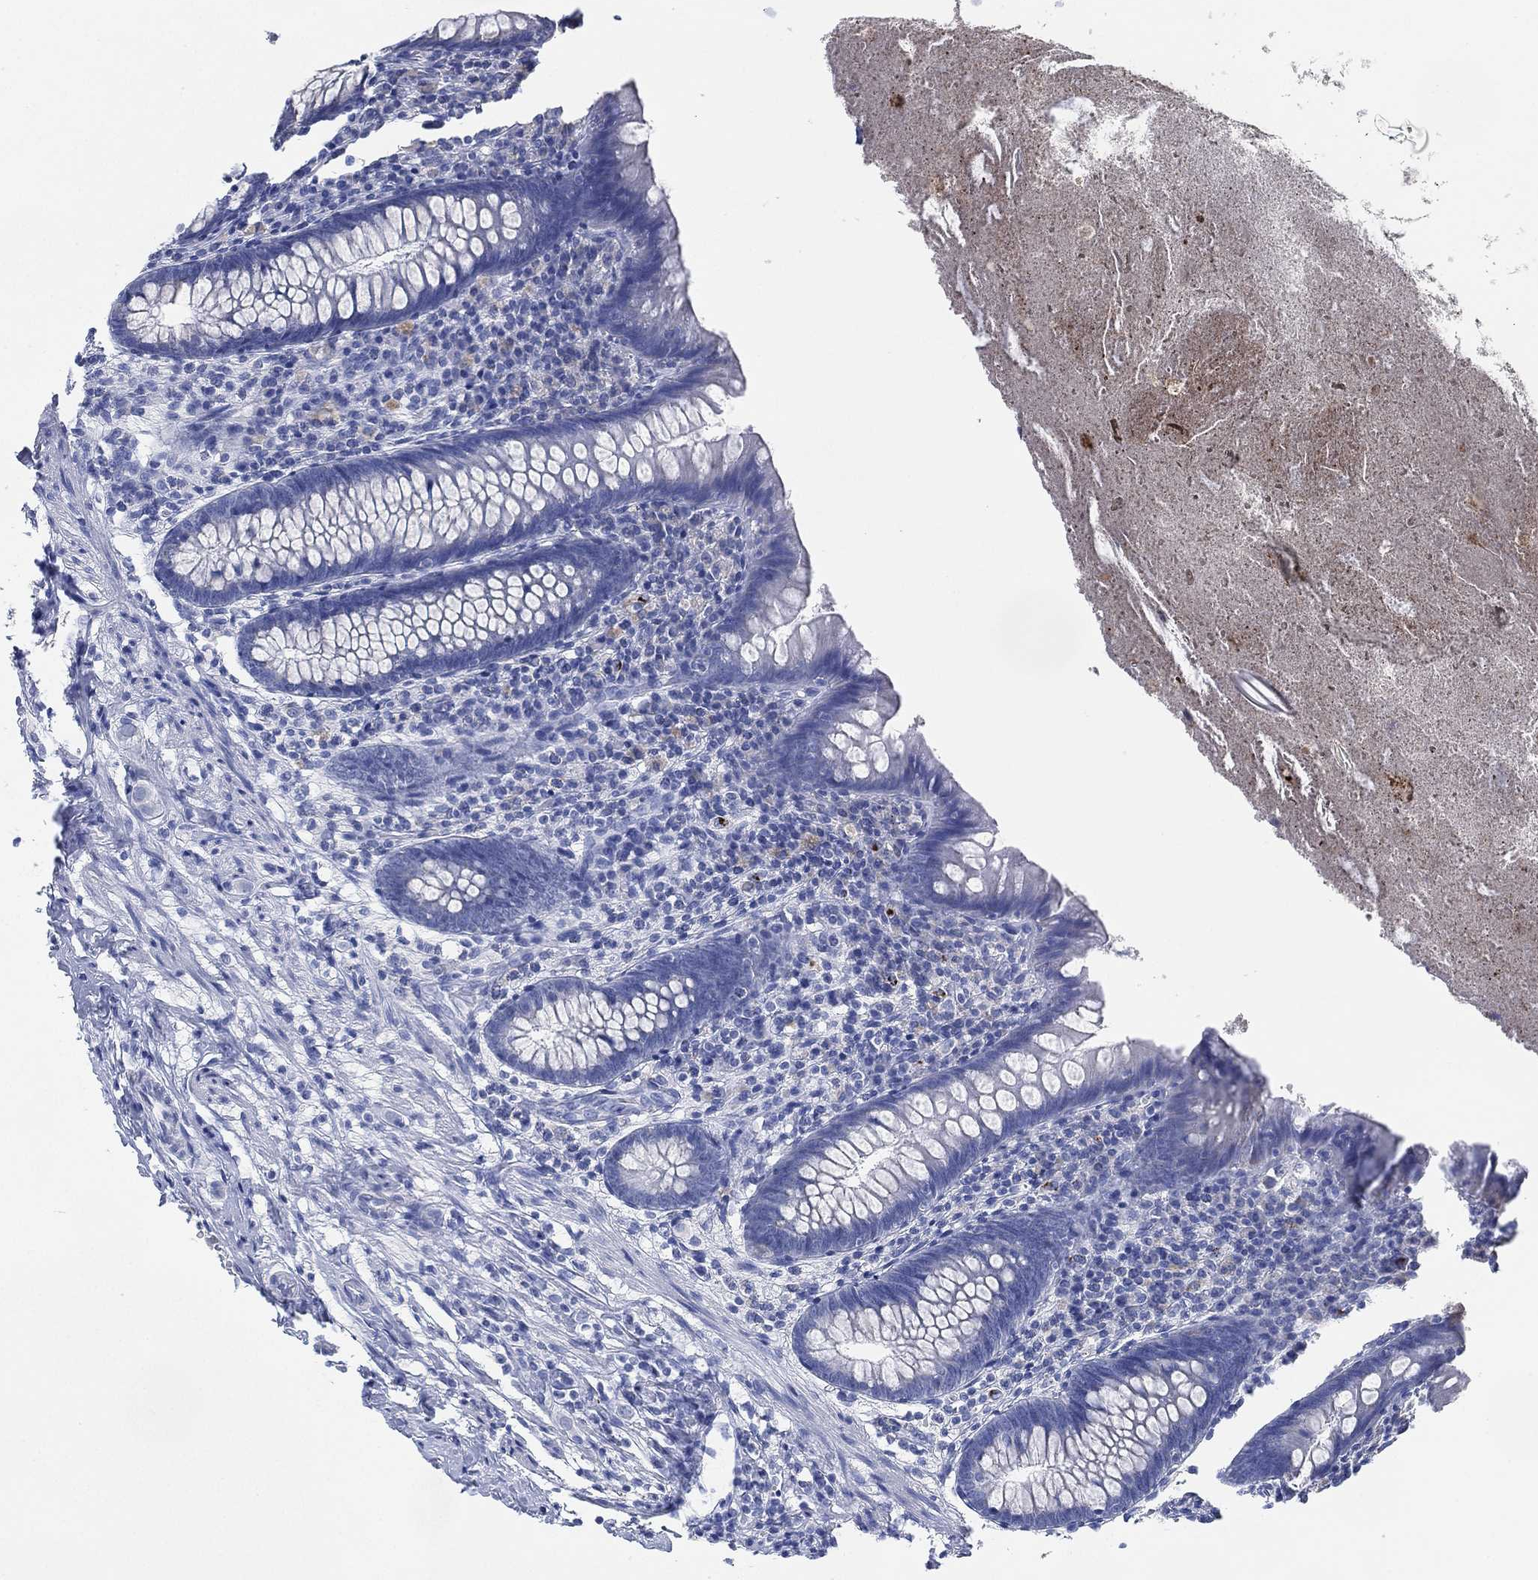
{"staining": {"intensity": "negative", "quantity": "none", "location": "none"}, "tissue": "appendix", "cell_type": "Glandular cells", "image_type": "normal", "snomed": [{"axis": "morphology", "description": "Normal tissue, NOS"}, {"axis": "topography", "description": "Appendix"}], "caption": "Photomicrograph shows no protein positivity in glandular cells of normal appendix. Brightfield microscopy of immunohistochemistry stained with DAB (3,3'-diaminobenzidine) (brown) and hematoxylin (blue), captured at high magnification.", "gene": "ADAD2", "patient": {"sex": "male", "age": 47}}